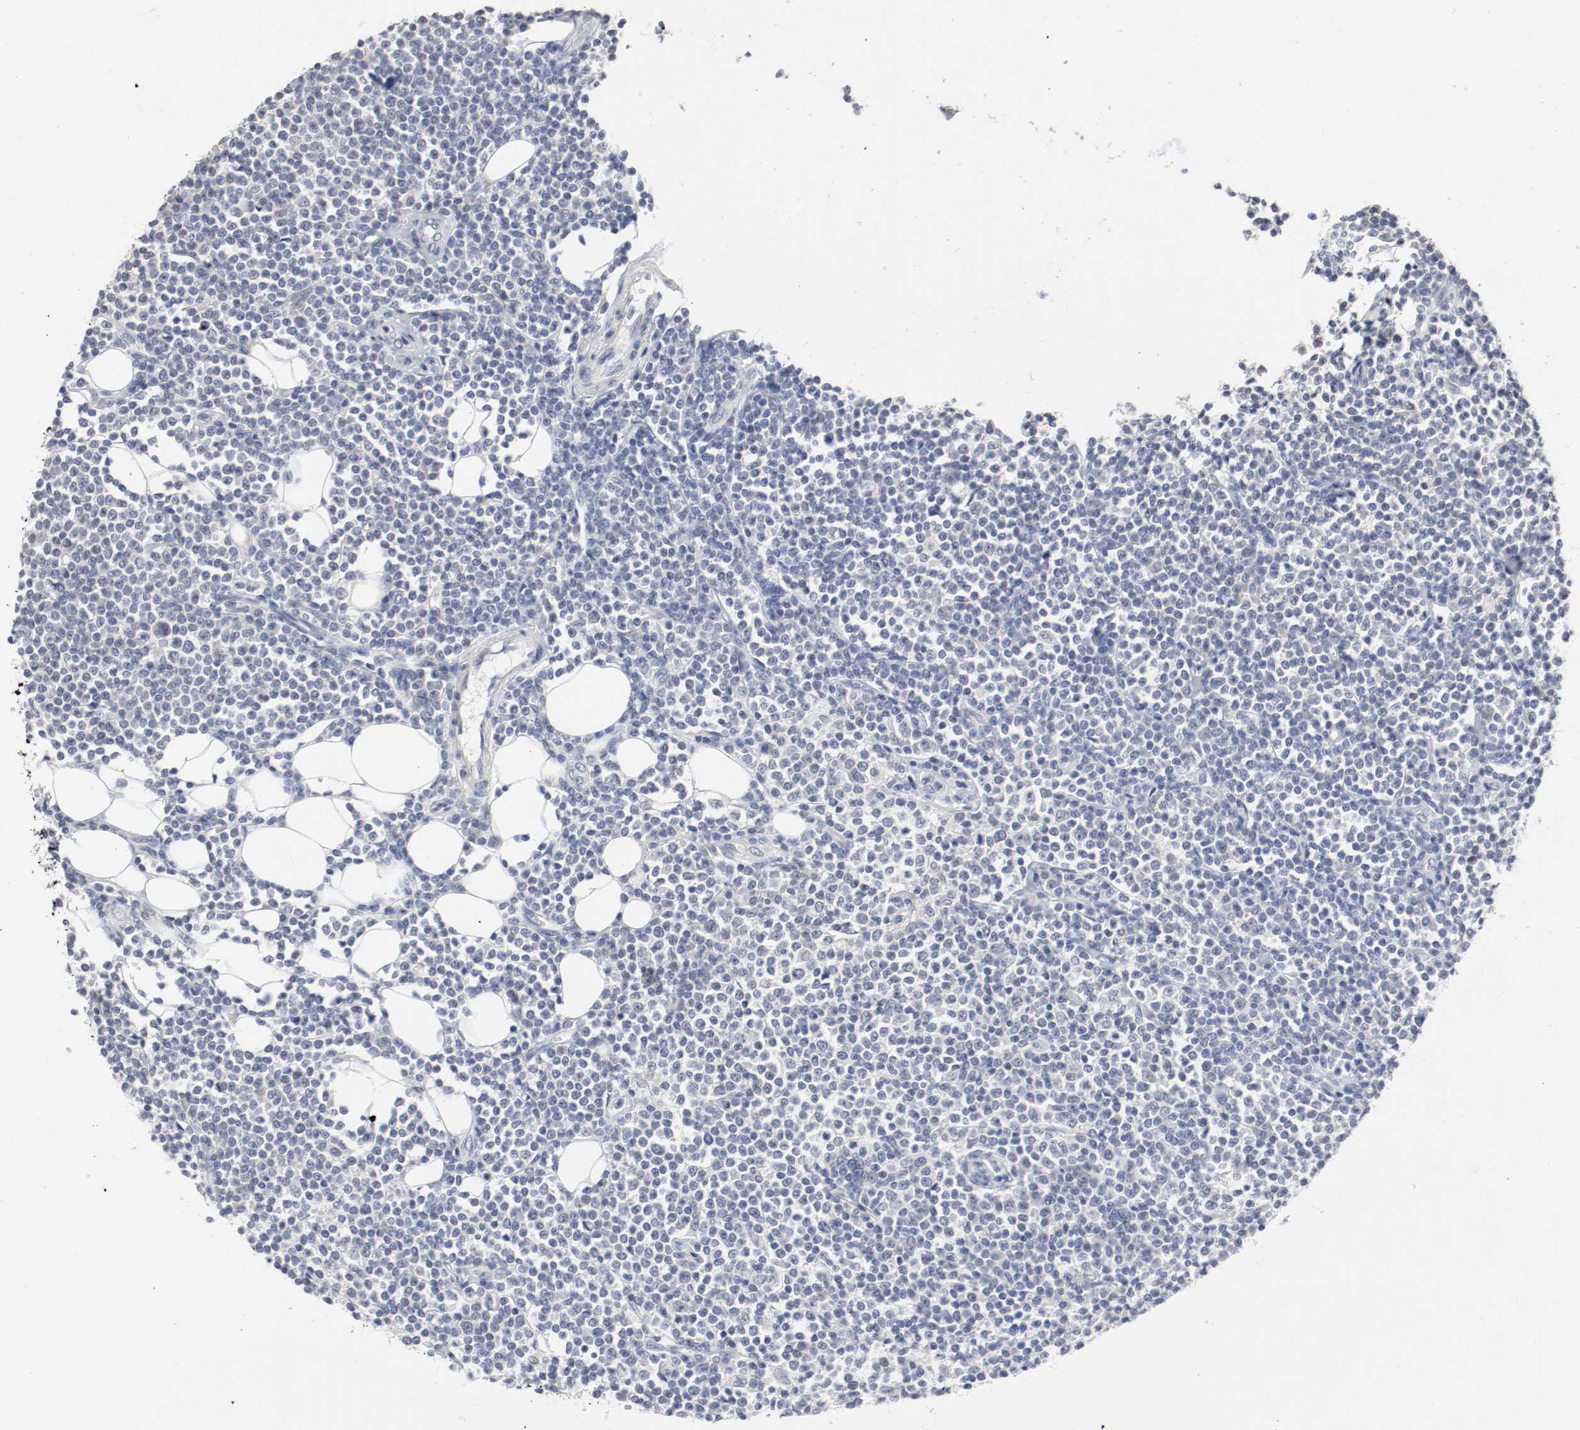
{"staining": {"intensity": "negative", "quantity": "none", "location": "none"}, "tissue": "lymphoma", "cell_type": "Tumor cells", "image_type": "cancer", "snomed": [{"axis": "morphology", "description": "Malignant lymphoma, non-Hodgkin's type, Low grade"}, {"axis": "topography", "description": "Soft tissue"}], "caption": "Photomicrograph shows no protein expression in tumor cells of malignant lymphoma, non-Hodgkin's type (low-grade) tissue.", "gene": "CEBPE", "patient": {"sex": "male", "age": 92}}